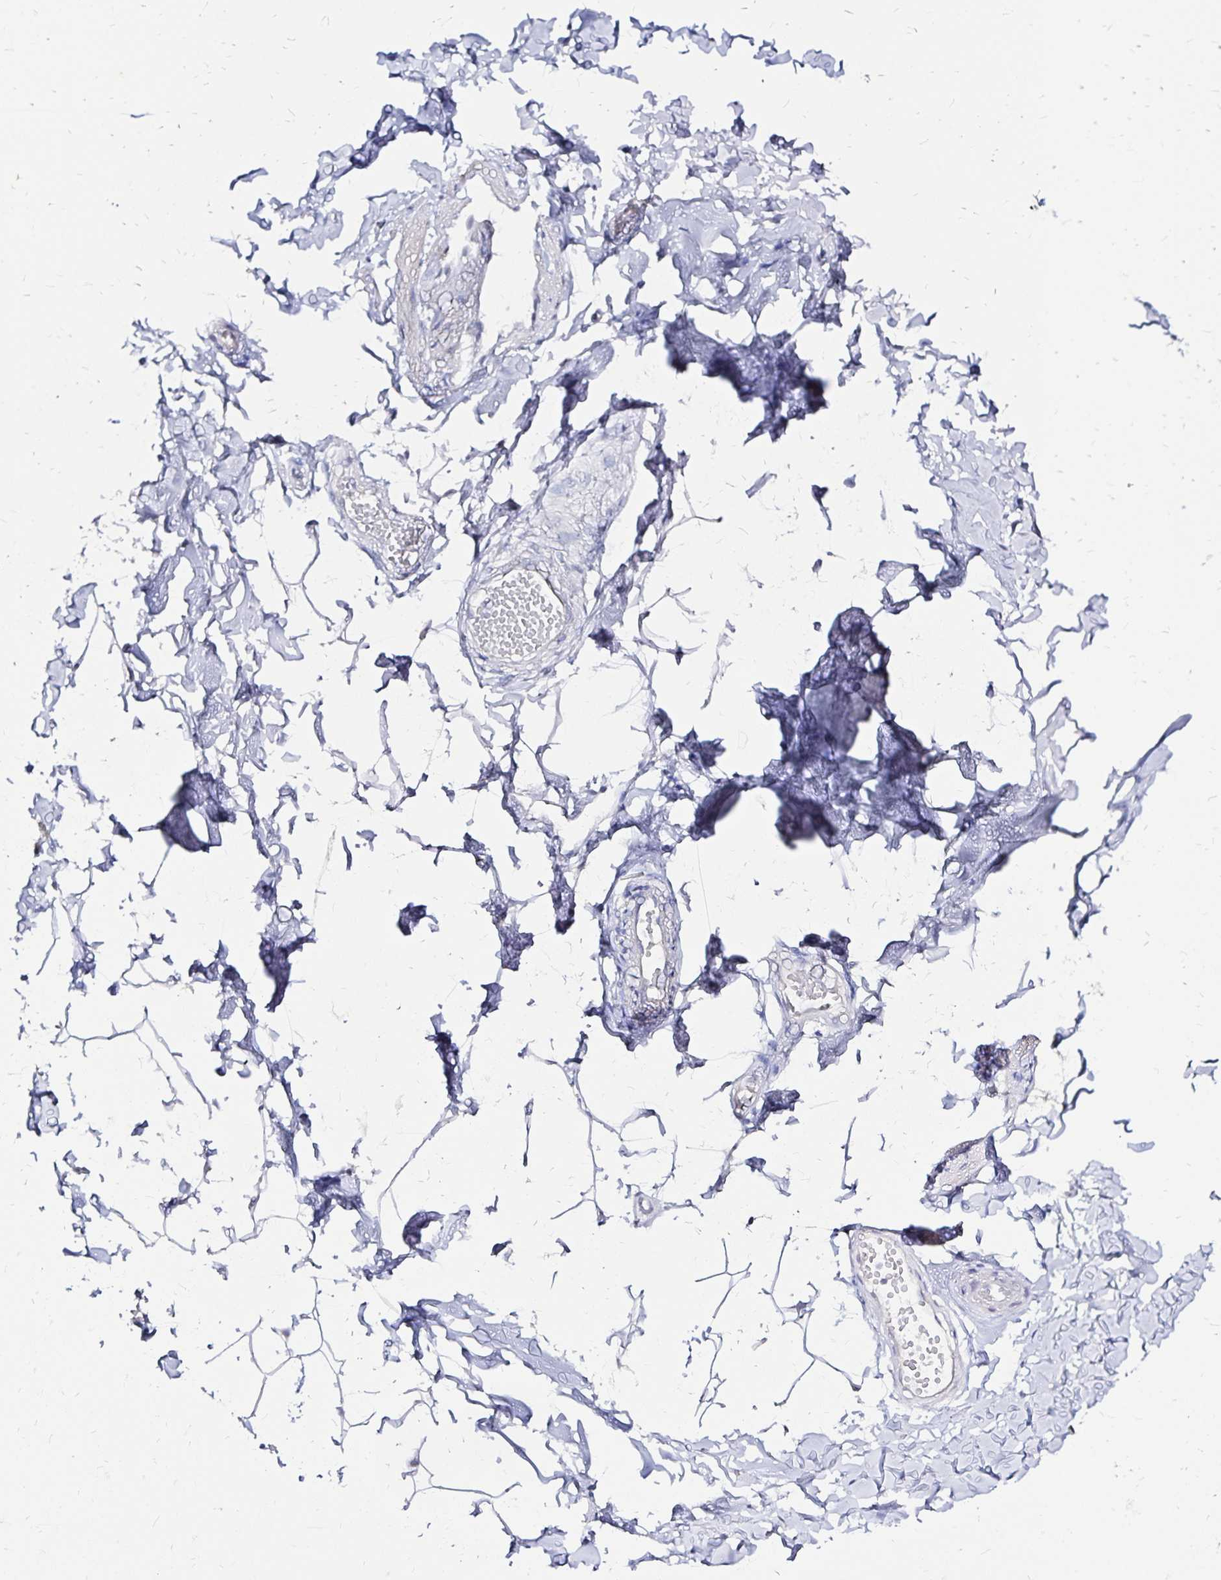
{"staining": {"intensity": "negative", "quantity": "none", "location": "none"}, "tissue": "adipose tissue", "cell_type": "Adipocytes", "image_type": "normal", "snomed": [{"axis": "morphology", "description": "Normal tissue, NOS"}, {"axis": "topography", "description": "Soft tissue"}, {"axis": "topography", "description": "Adipose tissue"}, {"axis": "topography", "description": "Vascular tissue"}, {"axis": "topography", "description": "Peripheral nerve tissue"}], "caption": "IHC micrograph of benign adipose tissue stained for a protein (brown), which exhibits no staining in adipocytes.", "gene": "SLC5A1", "patient": {"sex": "male", "age": 29}}